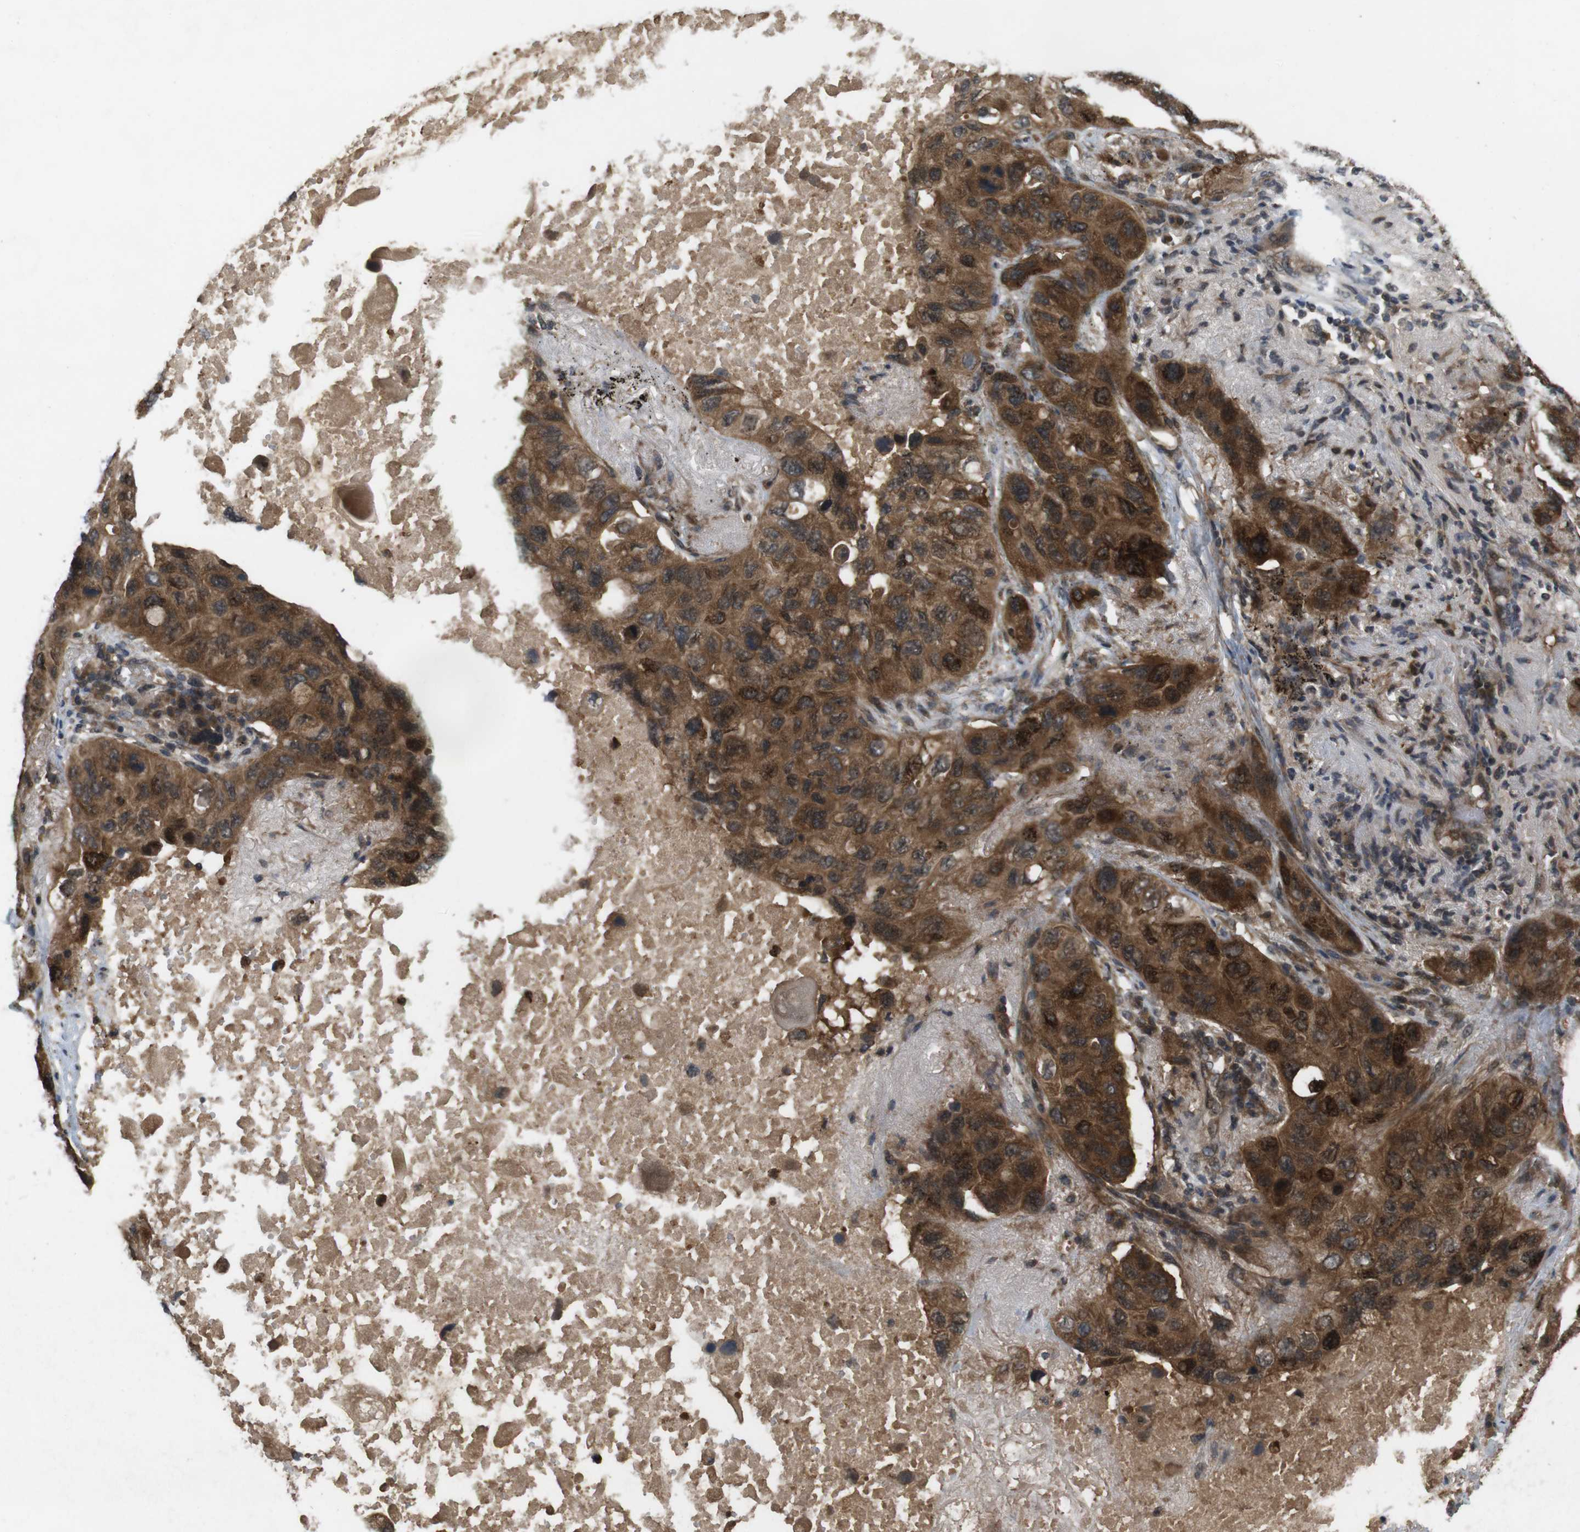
{"staining": {"intensity": "strong", "quantity": ">75%", "location": "cytoplasmic/membranous"}, "tissue": "lung cancer", "cell_type": "Tumor cells", "image_type": "cancer", "snomed": [{"axis": "morphology", "description": "Squamous cell carcinoma, NOS"}, {"axis": "topography", "description": "Lung"}], "caption": "Brown immunohistochemical staining in lung cancer displays strong cytoplasmic/membranous expression in approximately >75% of tumor cells.", "gene": "NFKBIE", "patient": {"sex": "female", "age": 73}}